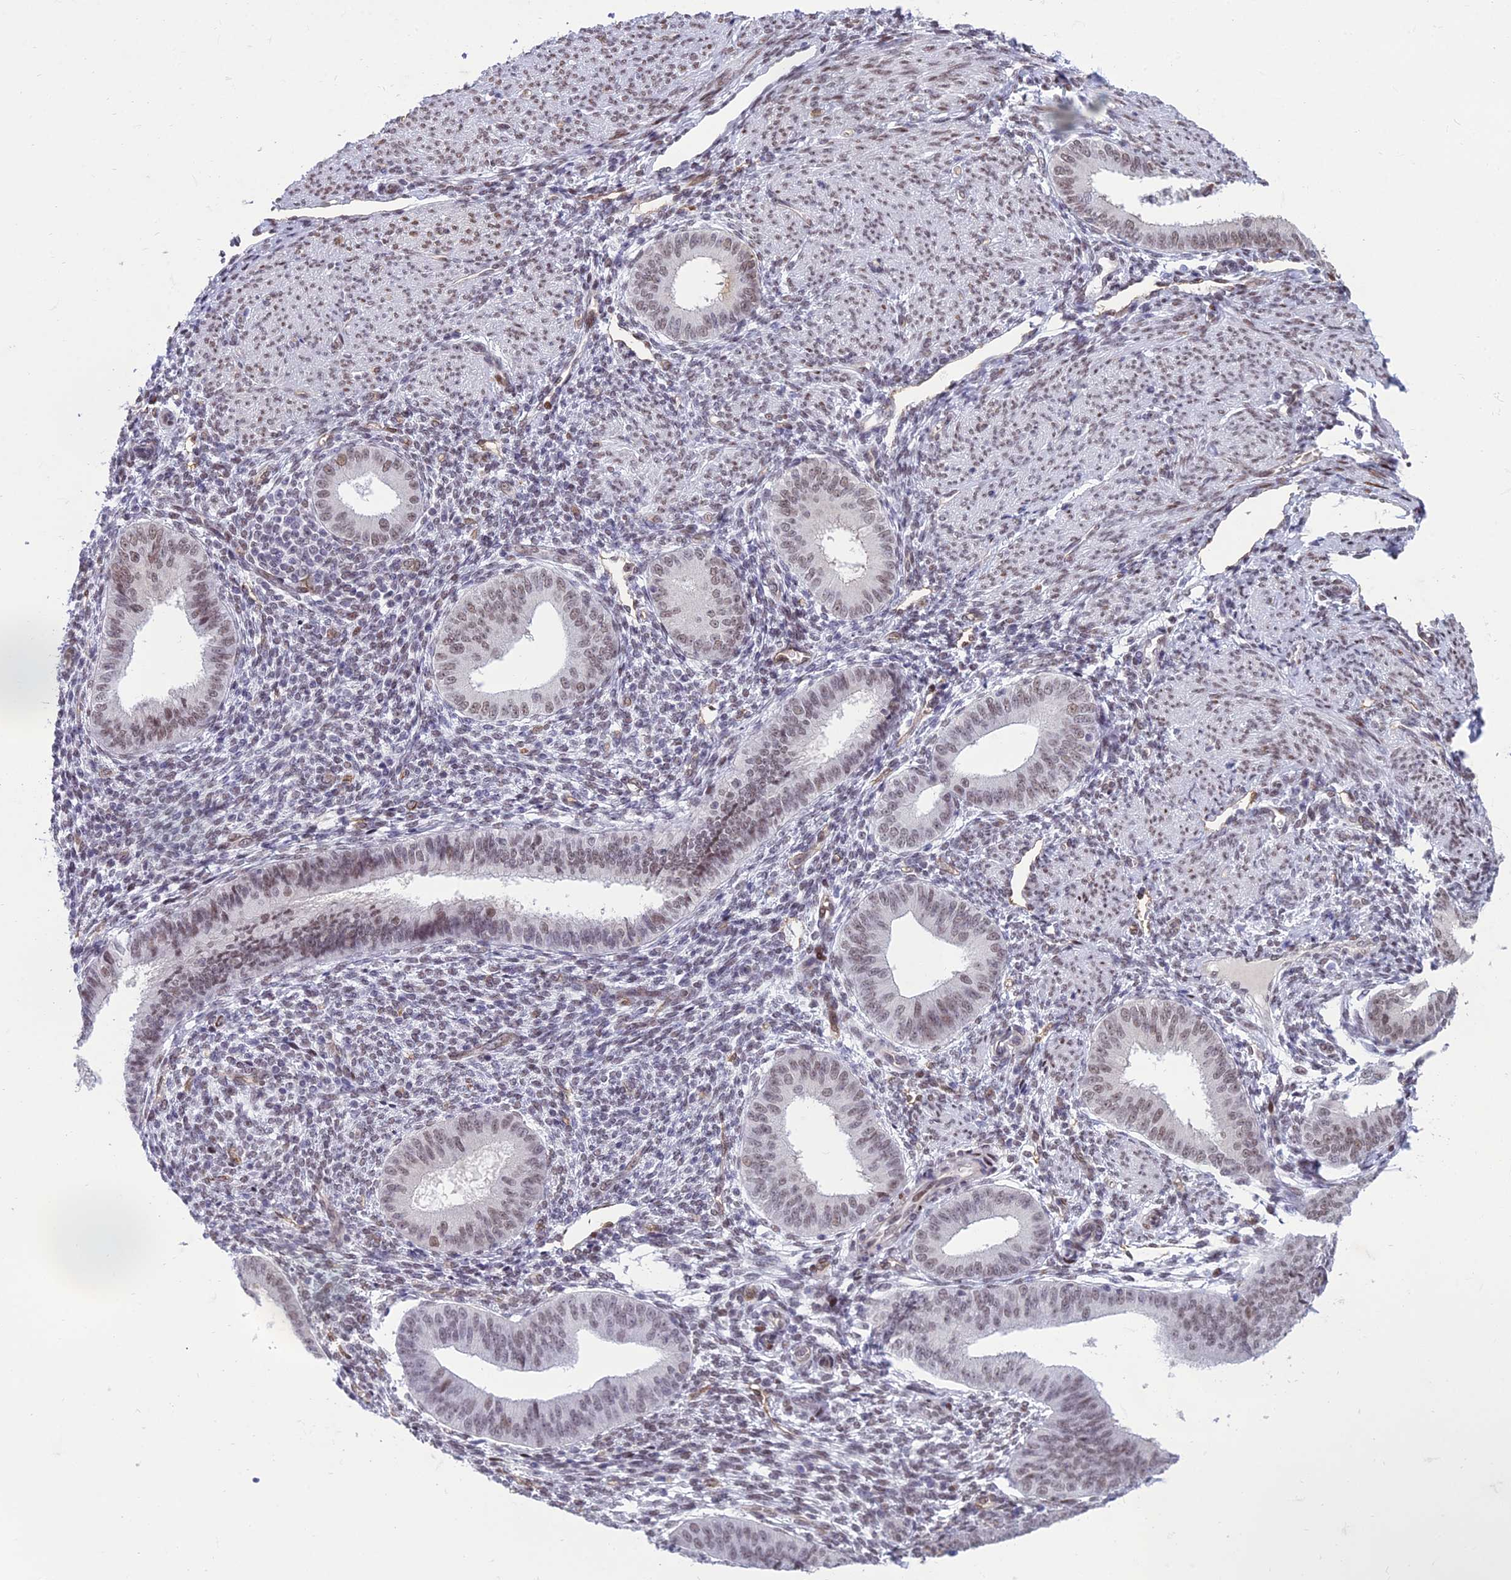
{"staining": {"intensity": "weak", "quantity": "<25%", "location": "nuclear"}, "tissue": "endometrium", "cell_type": "Cells in endometrial stroma", "image_type": "normal", "snomed": [{"axis": "morphology", "description": "Normal tissue, NOS"}, {"axis": "topography", "description": "Uterus"}, {"axis": "topography", "description": "Endometrium"}], "caption": "Photomicrograph shows no protein positivity in cells in endometrial stroma of benign endometrium.", "gene": "RANBP3", "patient": {"sex": "female", "age": 48}}